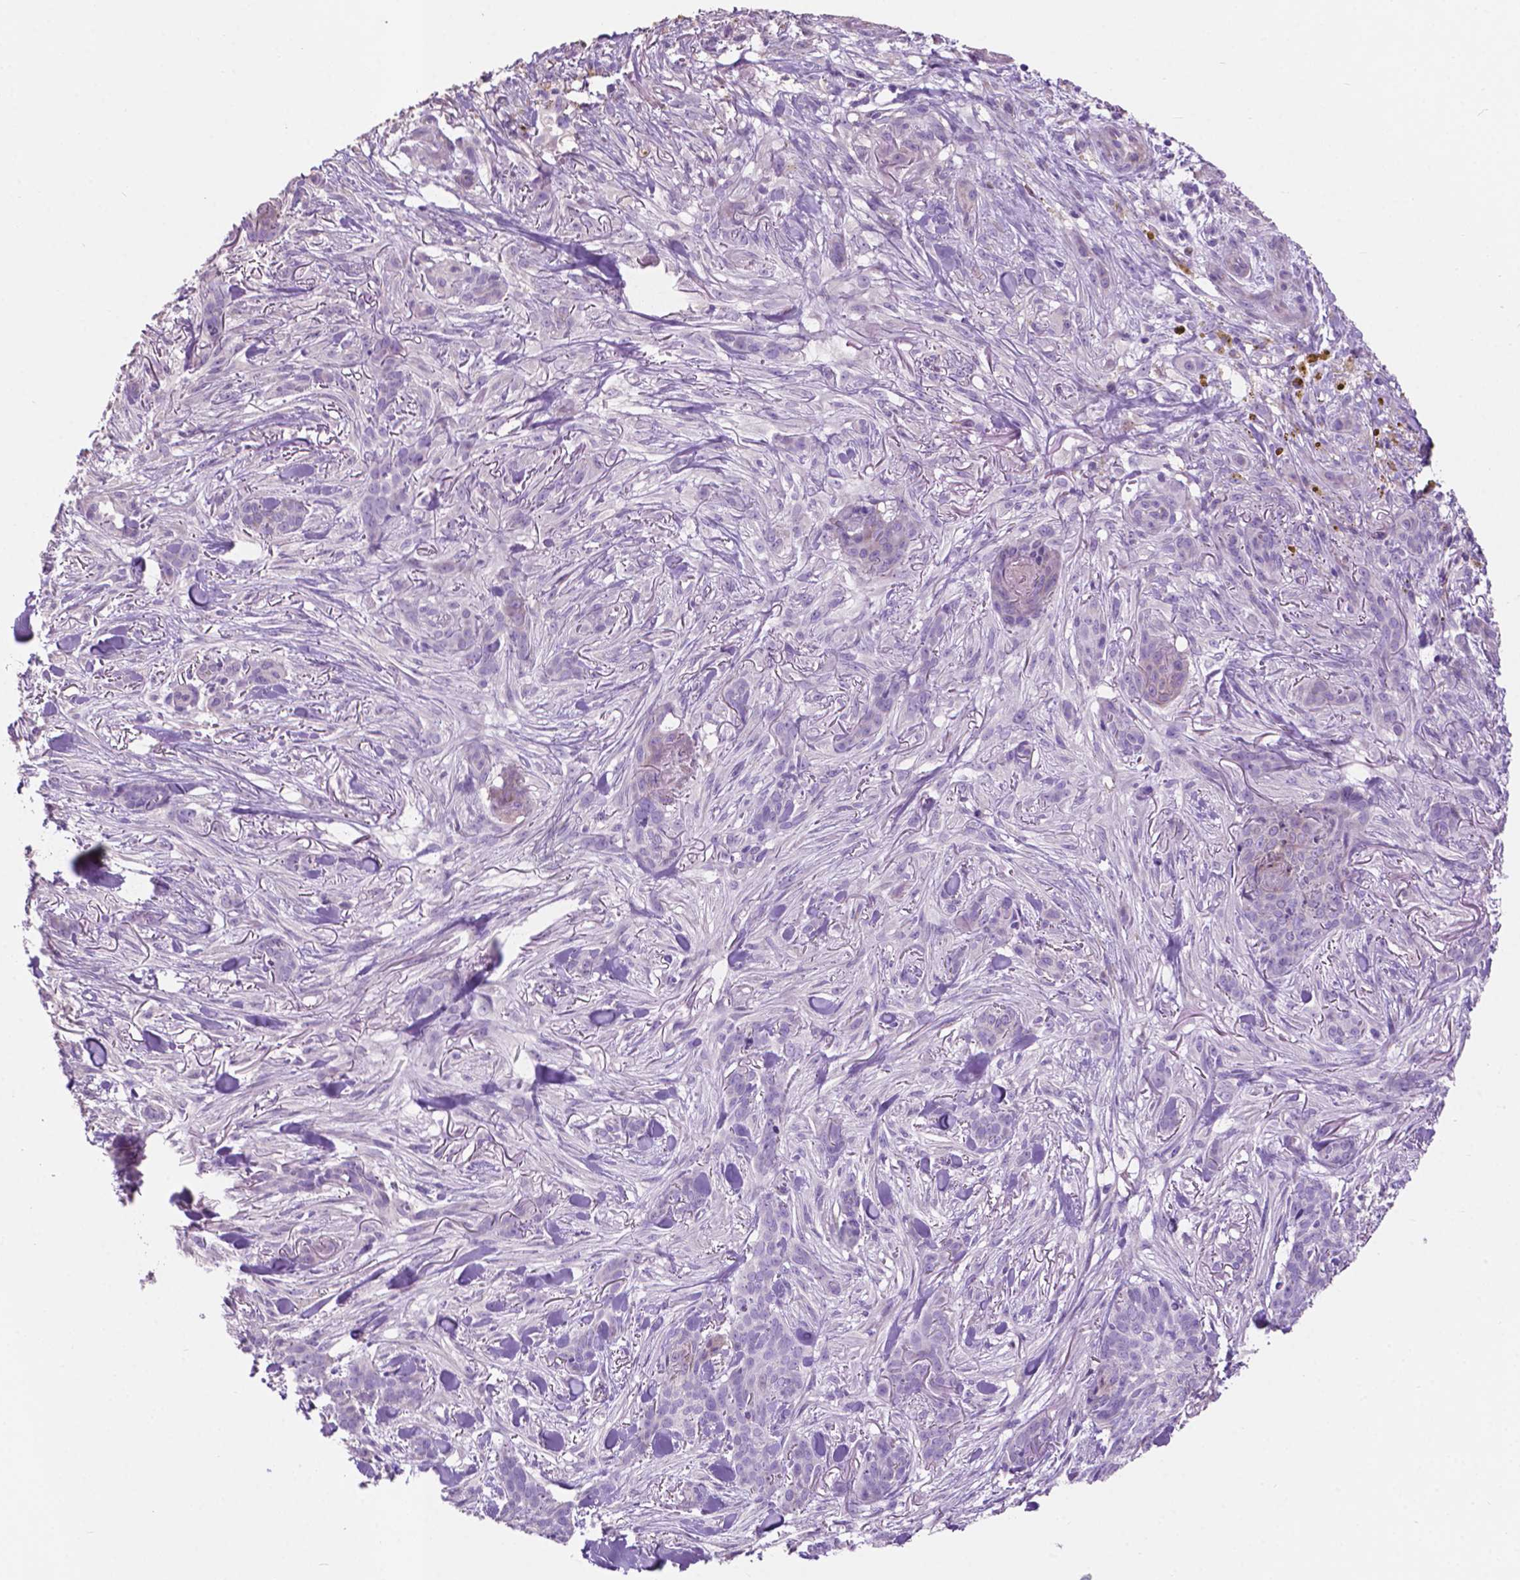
{"staining": {"intensity": "negative", "quantity": "none", "location": "none"}, "tissue": "skin cancer", "cell_type": "Tumor cells", "image_type": "cancer", "snomed": [{"axis": "morphology", "description": "Basal cell carcinoma"}, {"axis": "topography", "description": "Skin"}], "caption": "IHC of basal cell carcinoma (skin) exhibits no positivity in tumor cells.", "gene": "CLDN17", "patient": {"sex": "female", "age": 61}}